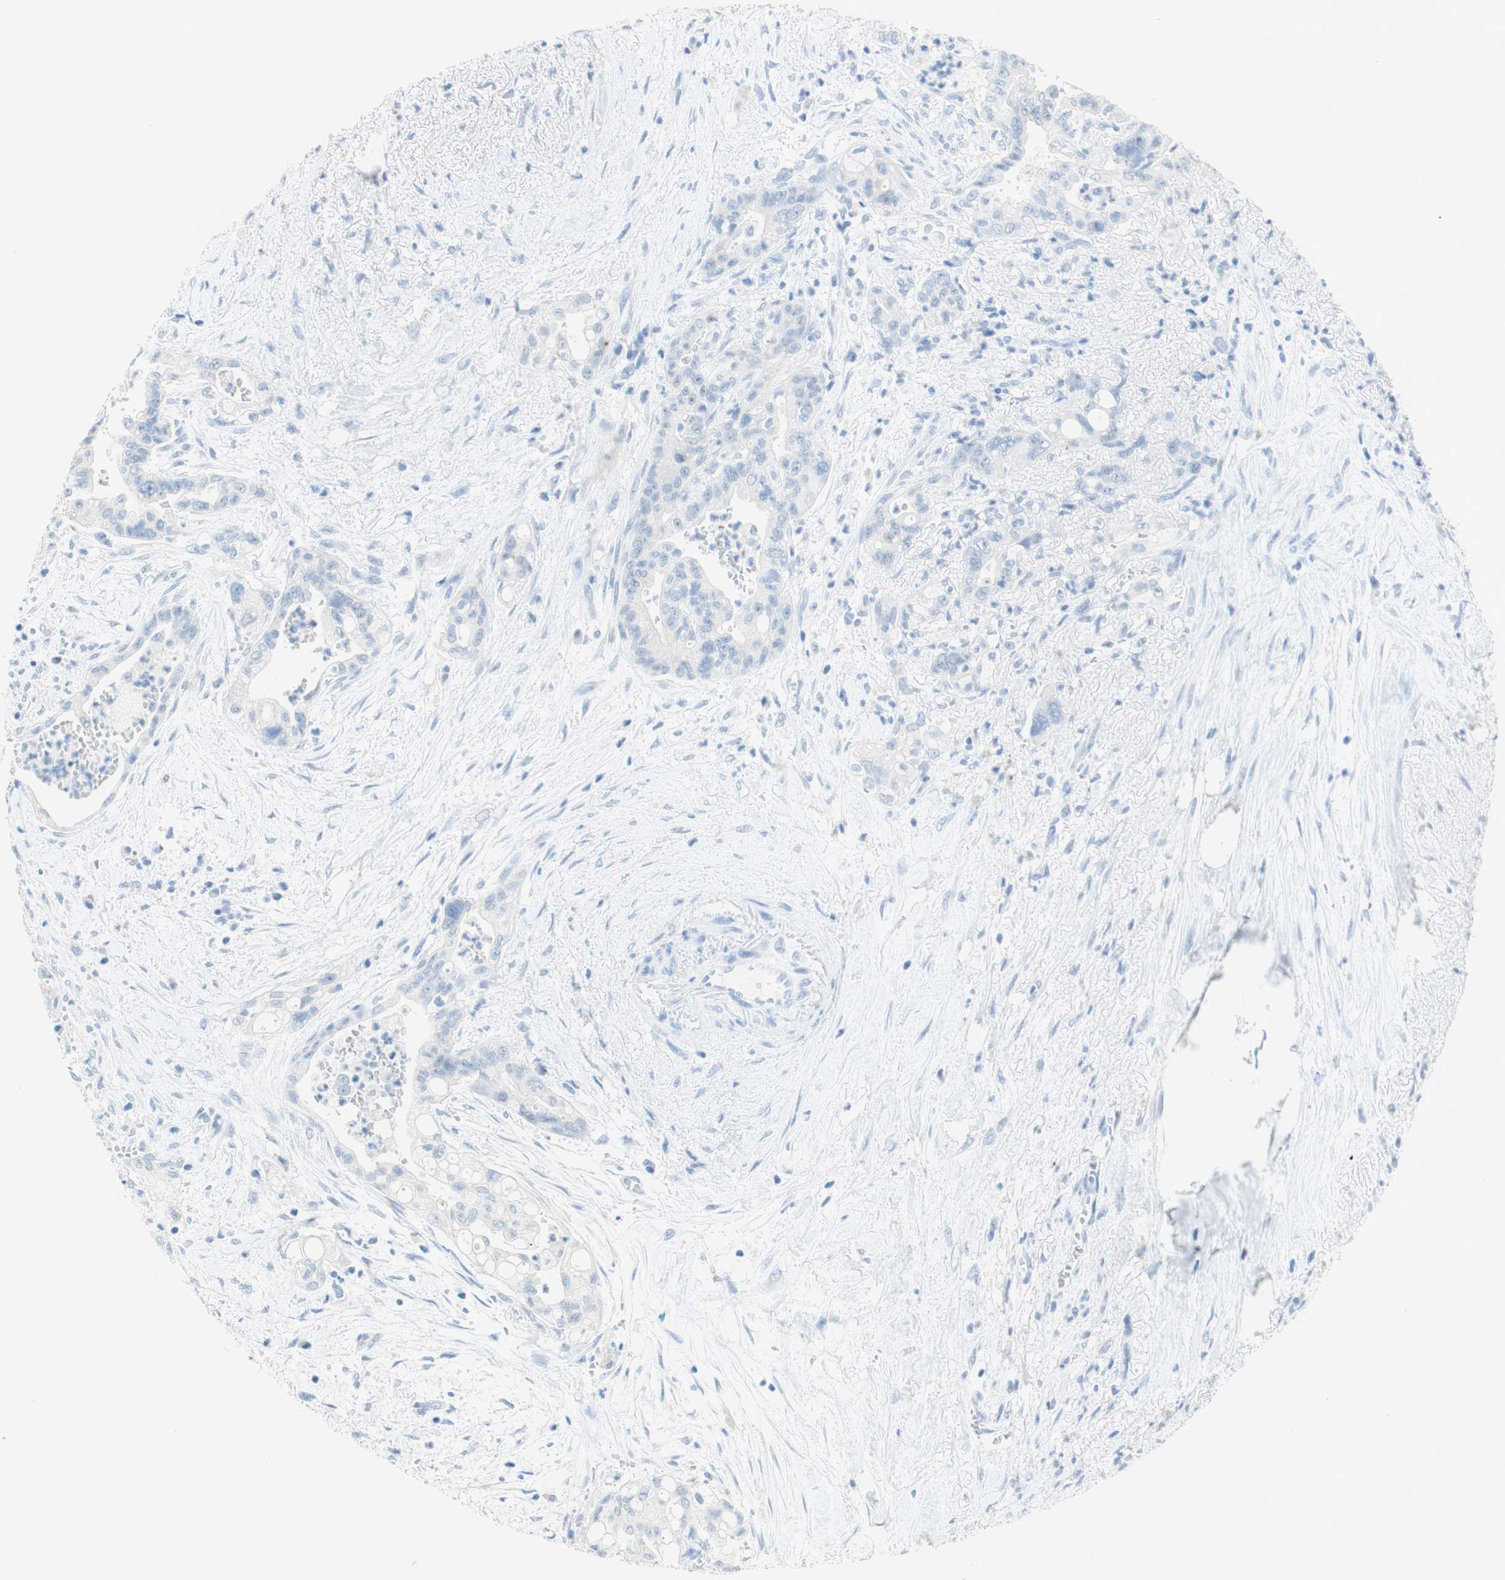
{"staining": {"intensity": "negative", "quantity": "none", "location": "none"}, "tissue": "pancreatic cancer", "cell_type": "Tumor cells", "image_type": "cancer", "snomed": [{"axis": "morphology", "description": "Adenocarcinoma, NOS"}, {"axis": "topography", "description": "Pancreas"}], "caption": "Tumor cells are negative for protein expression in human pancreatic adenocarcinoma. (DAB IHC with hematoxylin counter stain).", "gene": "POLR2J3", "patient": {"sex": "male", "age": 70}}